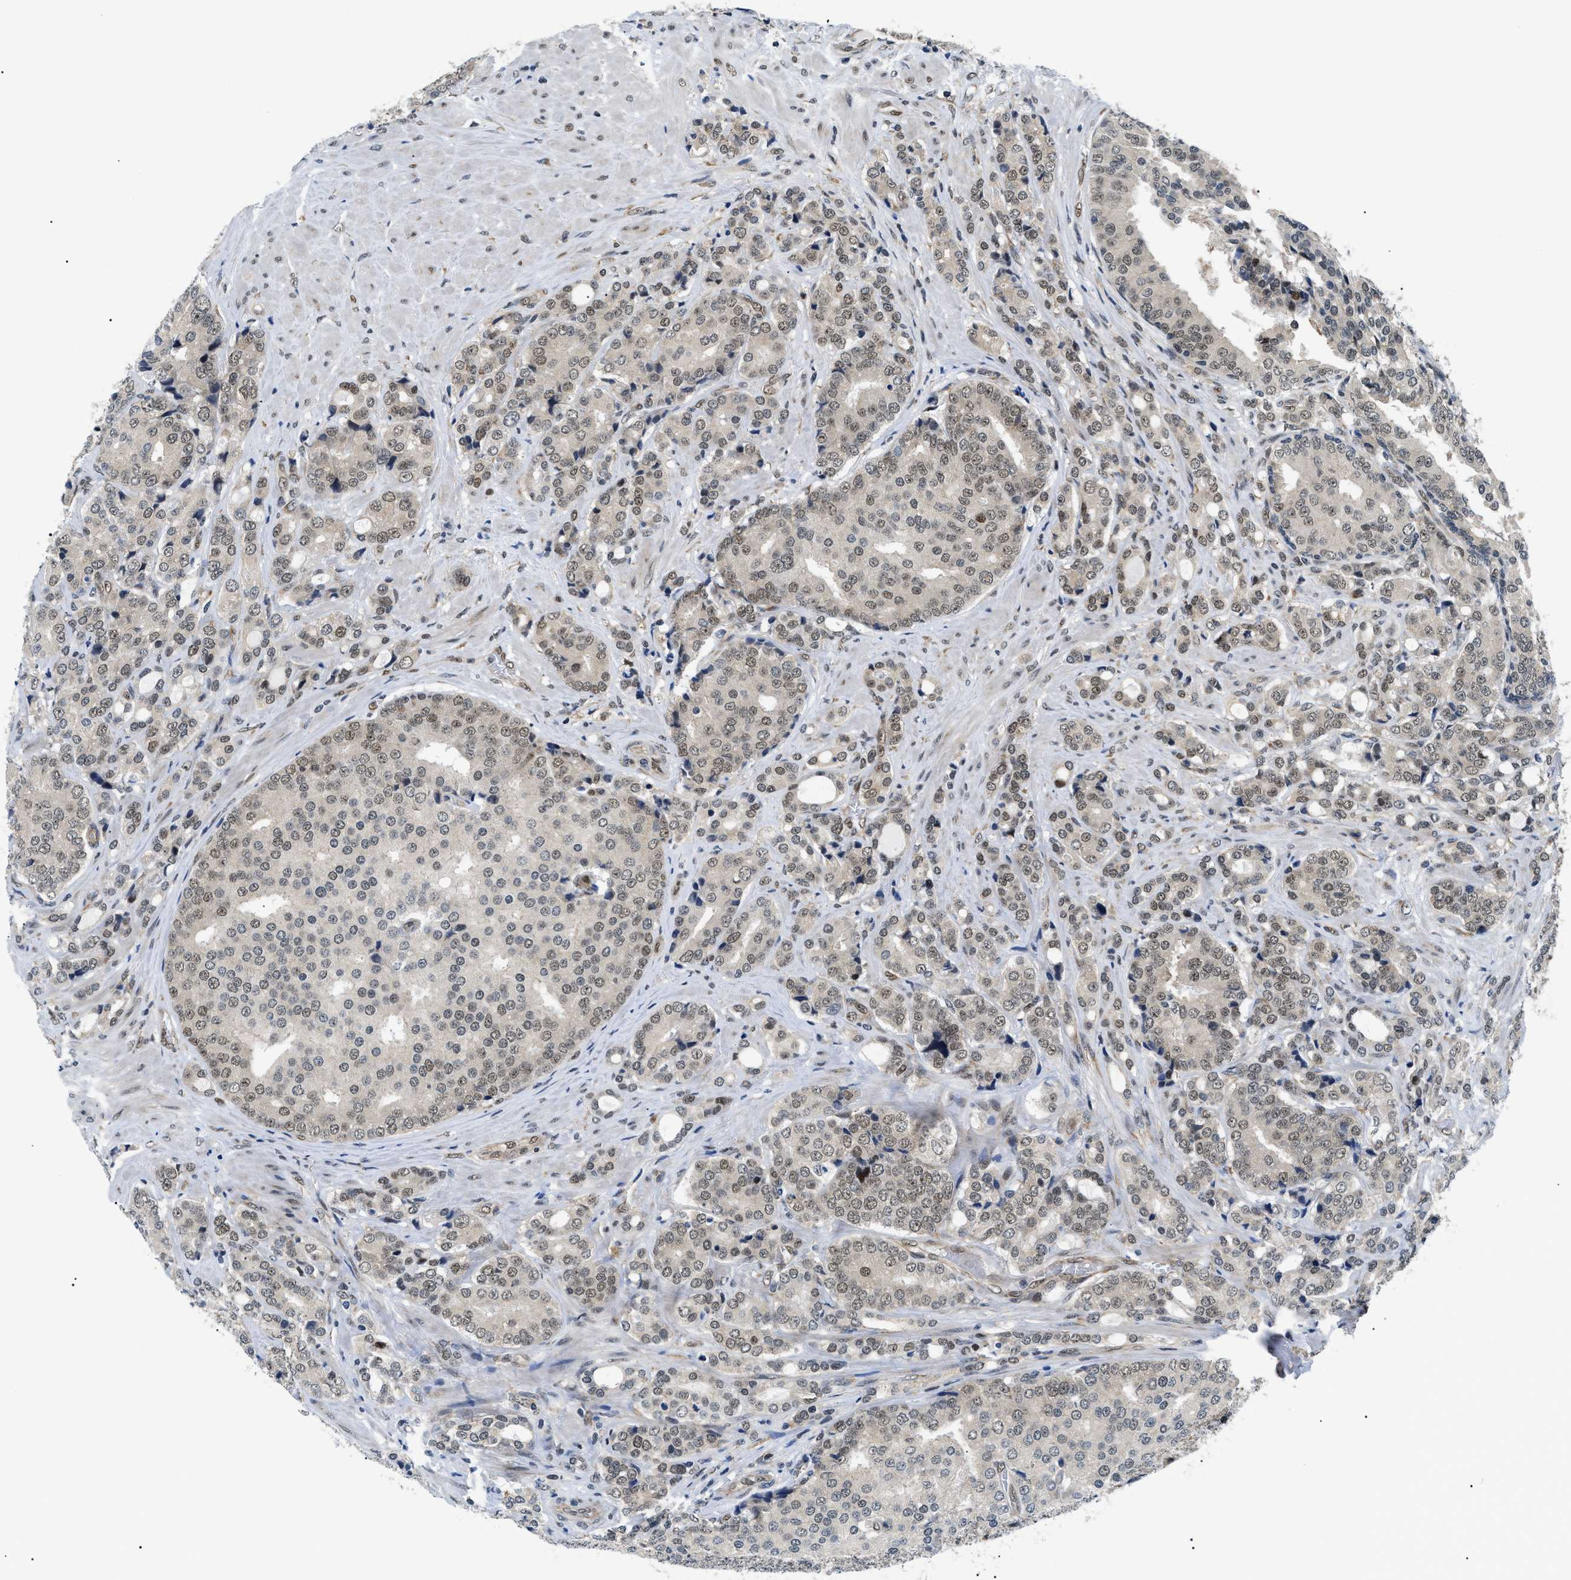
{"staining": {"intensity": "weak", "quantity": ">75%", "location": "nuclear"}, "tissue": "prostate cancer", "cell_type": "Tumor cells", "image_type": "cancer", "snomed": [{"axis": "morphology", "description": "Adenocarcinoma, High grade"}, {"axis": "topography", "description": "Prostate"}], "caption": "Immunohistochemistry micrograph of prostate cancer (adenocarcinoma (high-grade)) stained for a protein (brown), which reveals low levels of weak nuclear expression in approximately >75% of tumor cells.", "gene": "CWC25", "patient": {"sex": "male", "age": 50}}